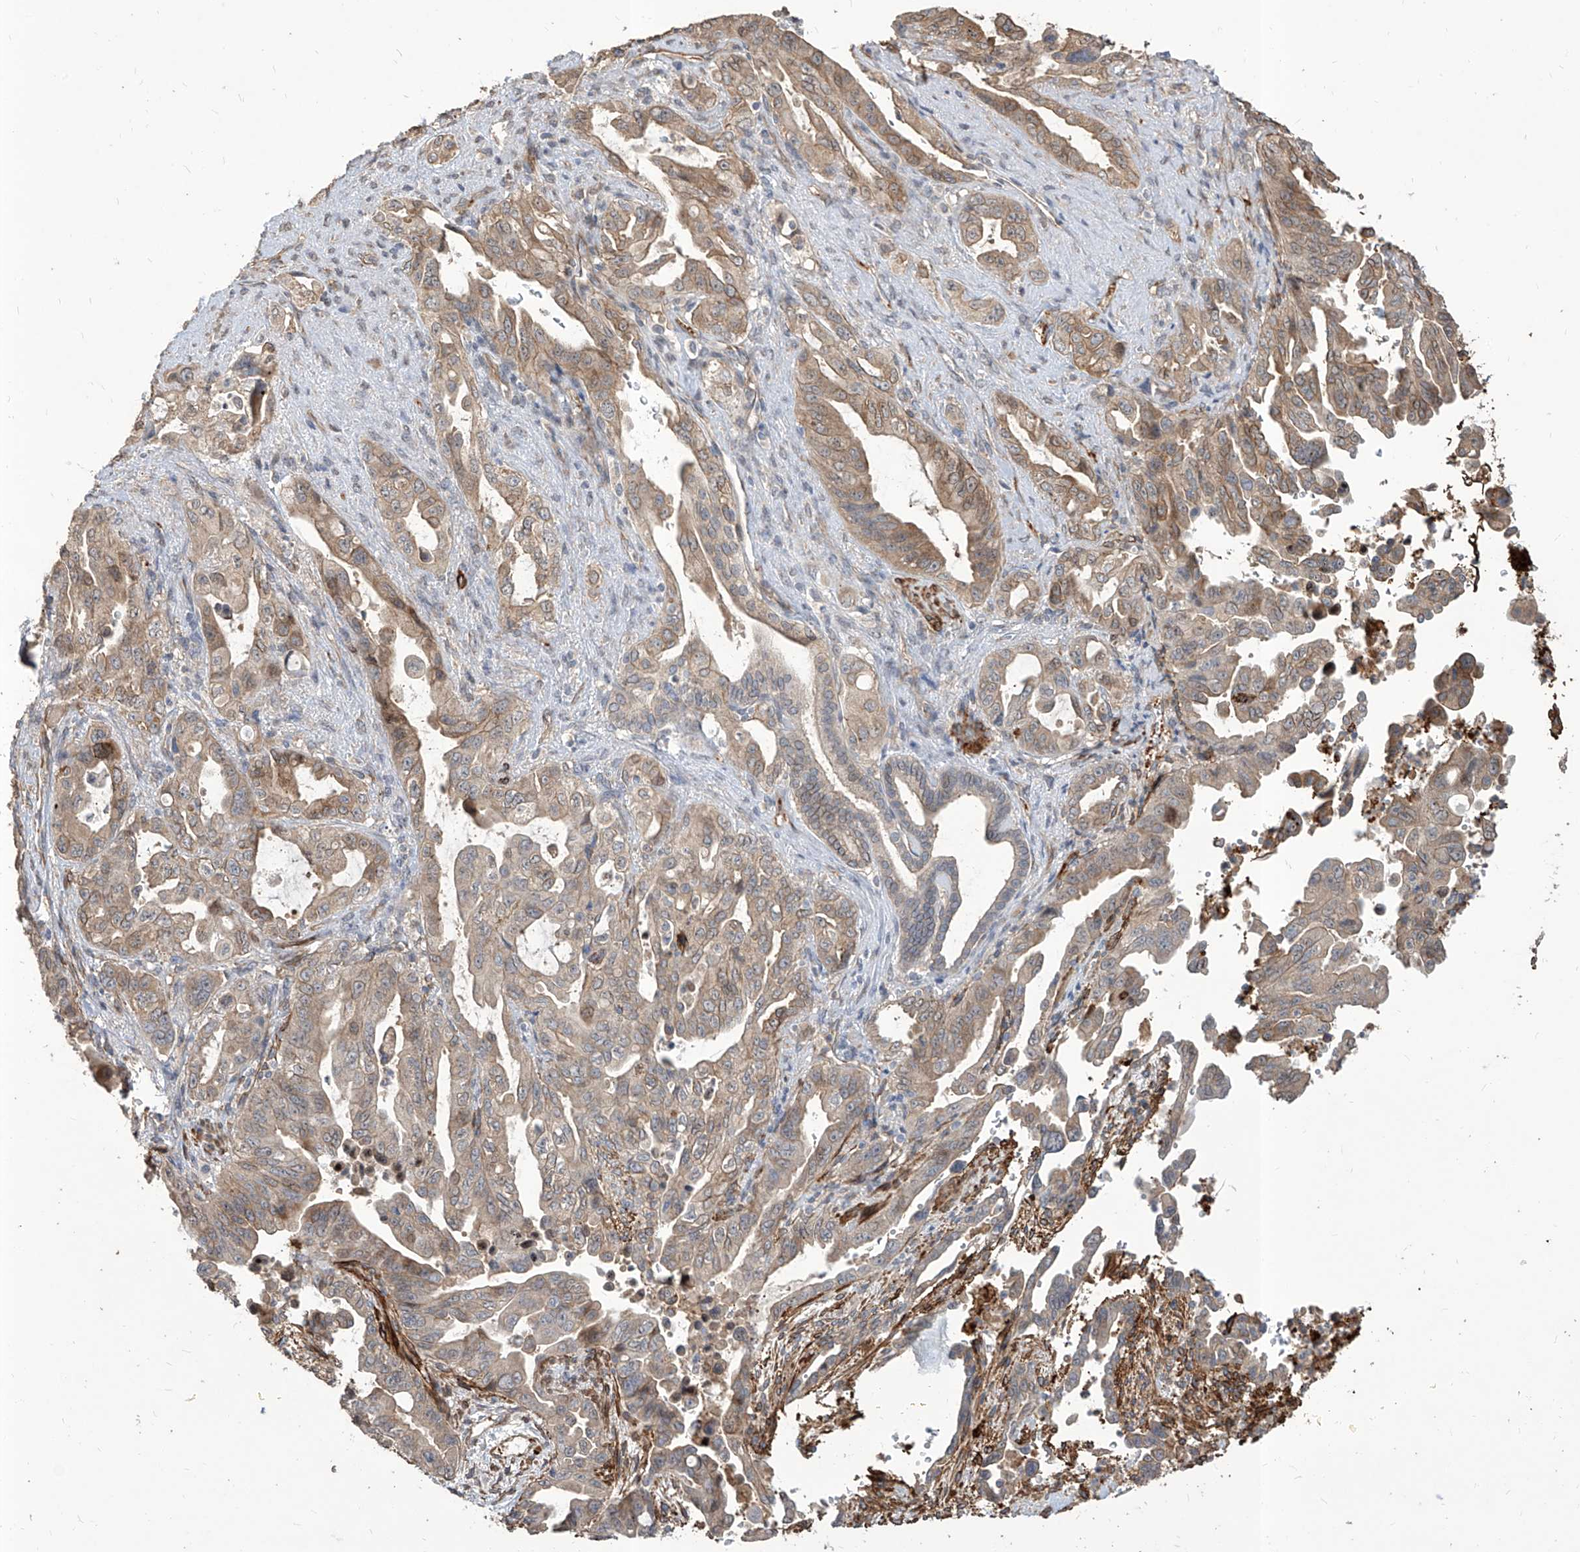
{"staining": {"intensity": "moderate", "quantity": "25%-75%", "location": "cytoplasmic/membranous"}, "tissue": "pancreatic cancer", "cell_type": "Tumor cells", "image_type": "cancer", "snomed": [{"axis": "morphology", "description": "Adenocarcinoma, NOS"}, {"axis": "topography", "description": "Pancreas"}], "caption": "A photomicrograph of human pancreatic cancer (adenocarcinoma) stained for a protein shows moderate cytoplasmic/membranous brown staining in tumor cells.", "gene": "FAM83B", "patient": {"sex": "male", "age": 70}}